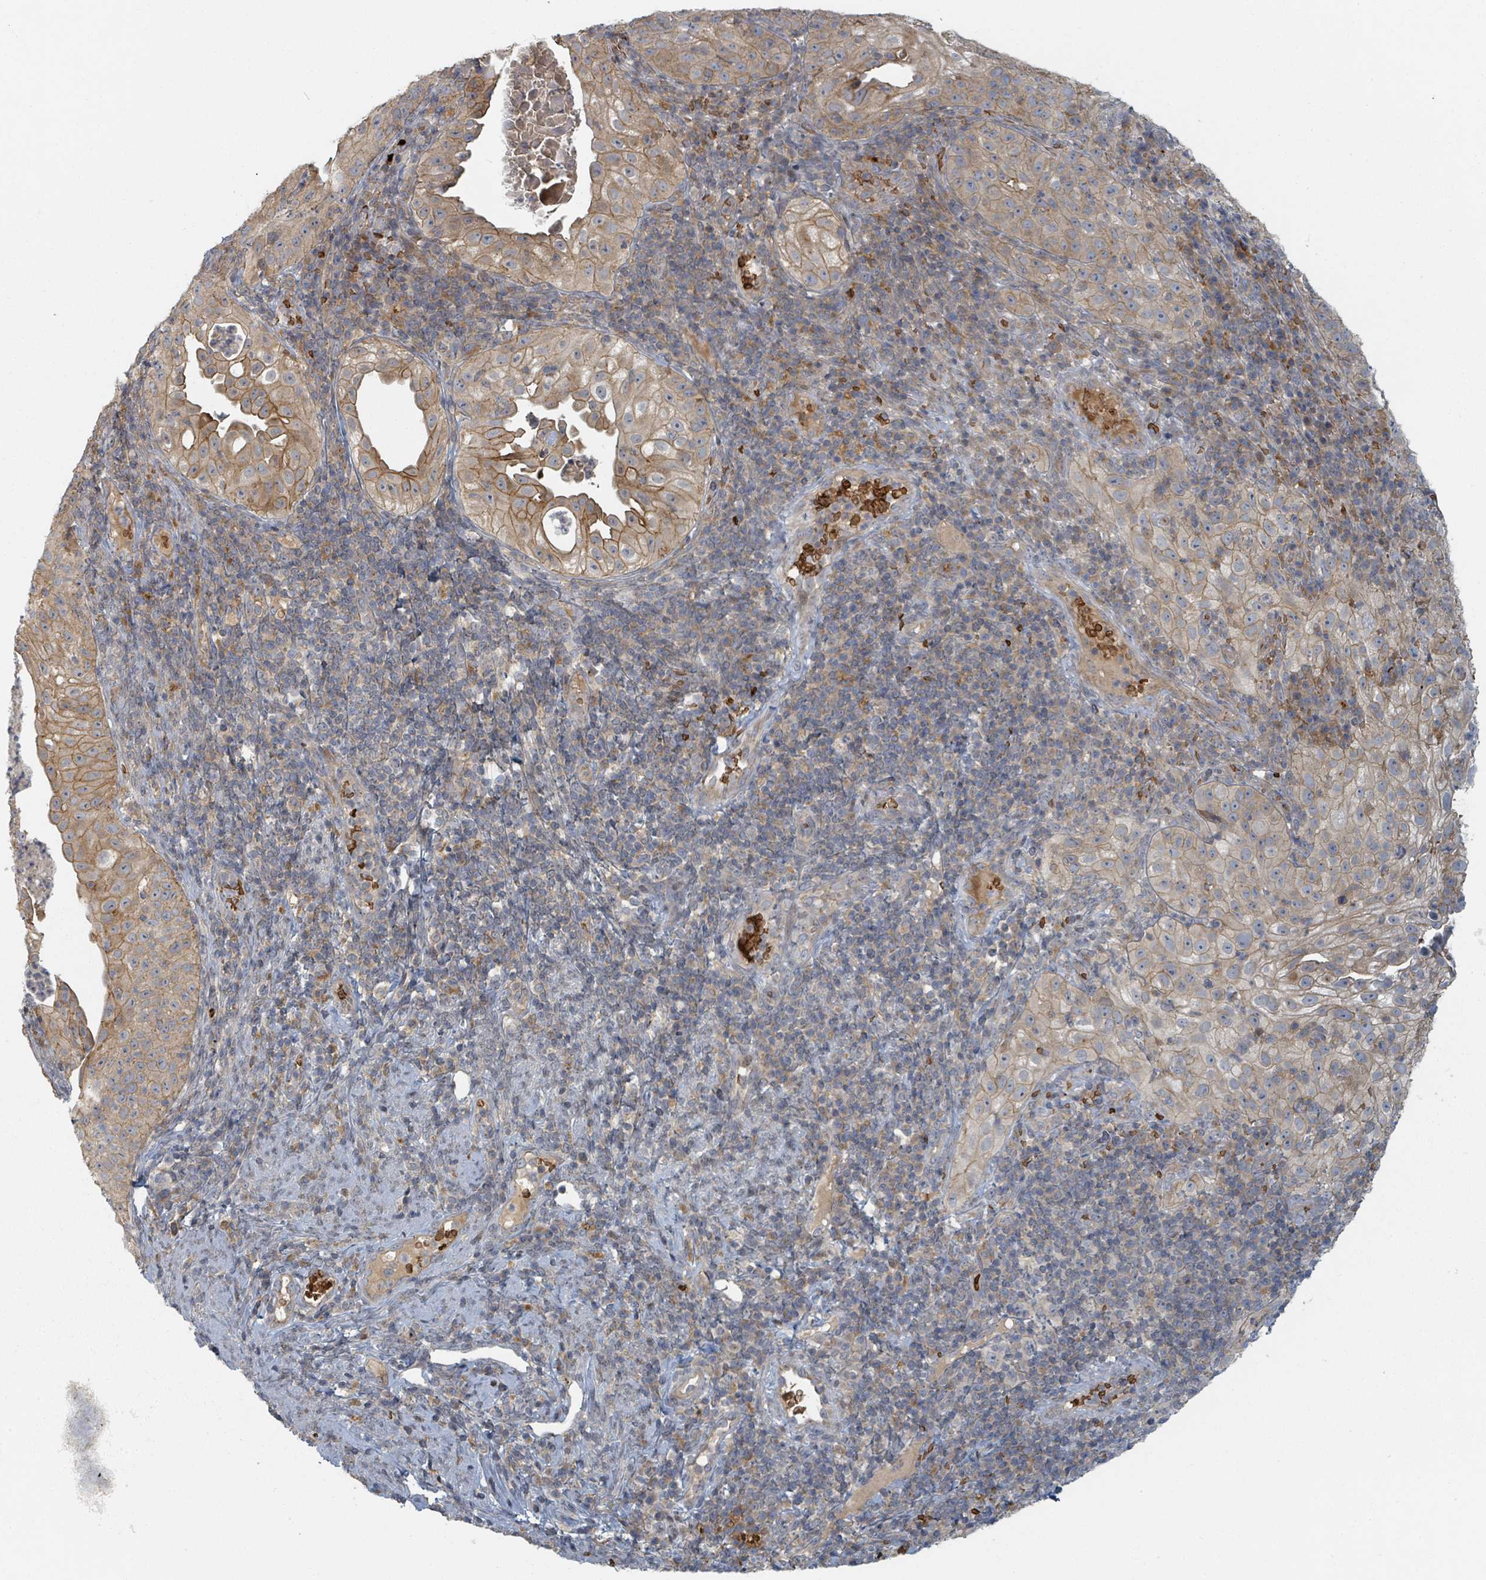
{"staining": {"intensity": "moderate", "quantity": "25%-75%", "location": "cytoplasmic/membranous"}, "tissue": "cervical cancer", "cell_type": "Tumor cells", "image_type": "cancer", "snomed": [{"axis": "morphology", "description": "Squamous cell carcinoma, NOS"}, {"axis": "topography", "description": "Cervix"}], "caption": "IHC staining of cervical cancer (squamous cell carcinoma), which exhibits medium levels of moderate cytoplasmic/membranous staining in about 25%-75% of tumor cells indicating moderate cytoplasmic/membranous protein staining. The staining was performed using DAB (brown) for protein detection and nuclei were counterstained in hematoxylin (blue).", "gene": "TRPC4AP", "patient": {"sex": "female", "age": 52}}